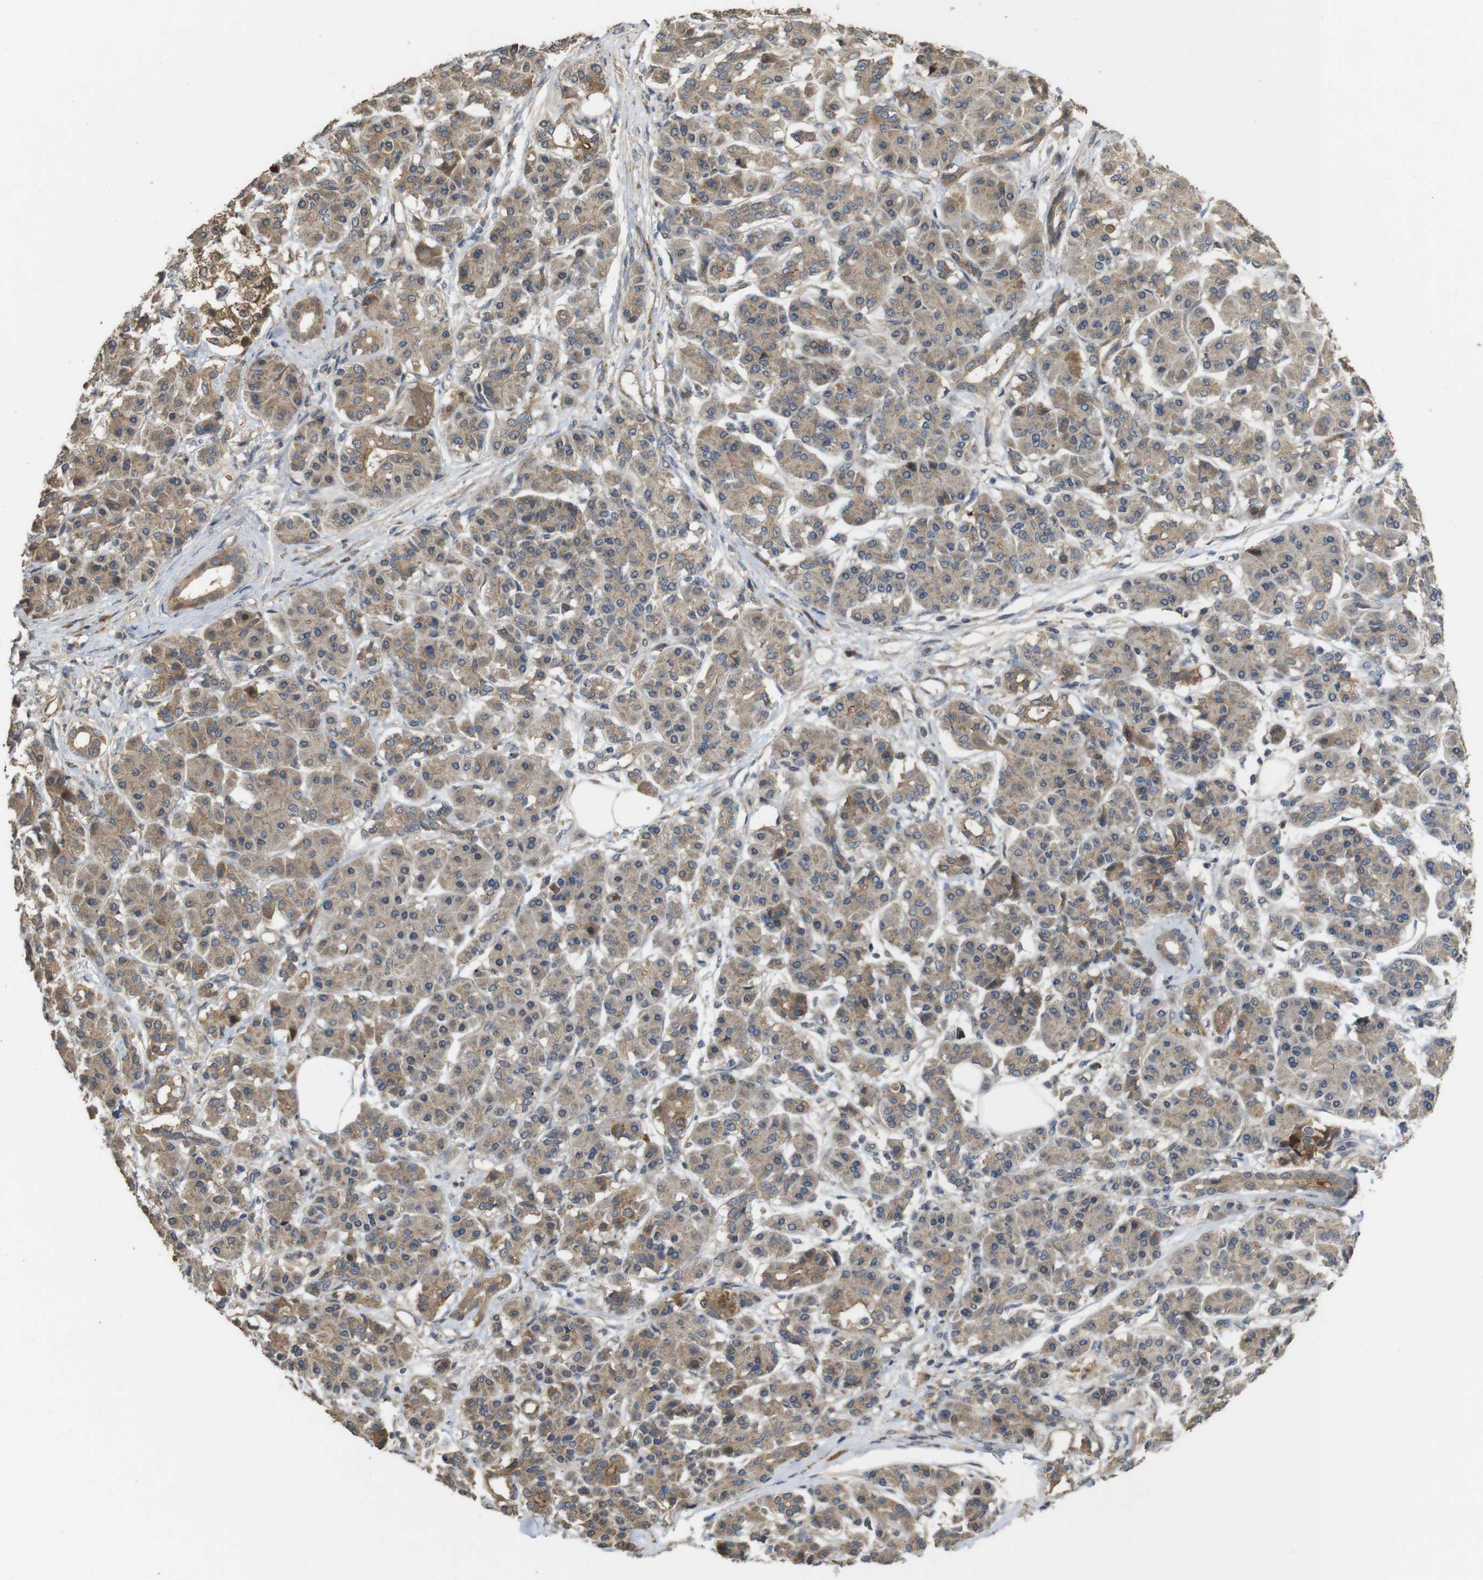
{"staining": {"intensity": "moderate", "quantity": ">75%", "location": "cytoplasmic/membranous"}, "tissue": "pancreatic cancer", "cell_type": "Tumor cells", "image_type": "cancer", "snomed": [{"axis": "morphology", "description": "Adenocarcinoma, NOS"}, {"axis": "topography", "description": "Pancreas"}], "caption": "An image of human adenocarcinoma (pancreatic) stained for a protein displays moderate cytoplasmic/membranous brown staining in tumor cells.", "gene": "PCDHB10", "patient": {"sex": "female", "age": 56}}